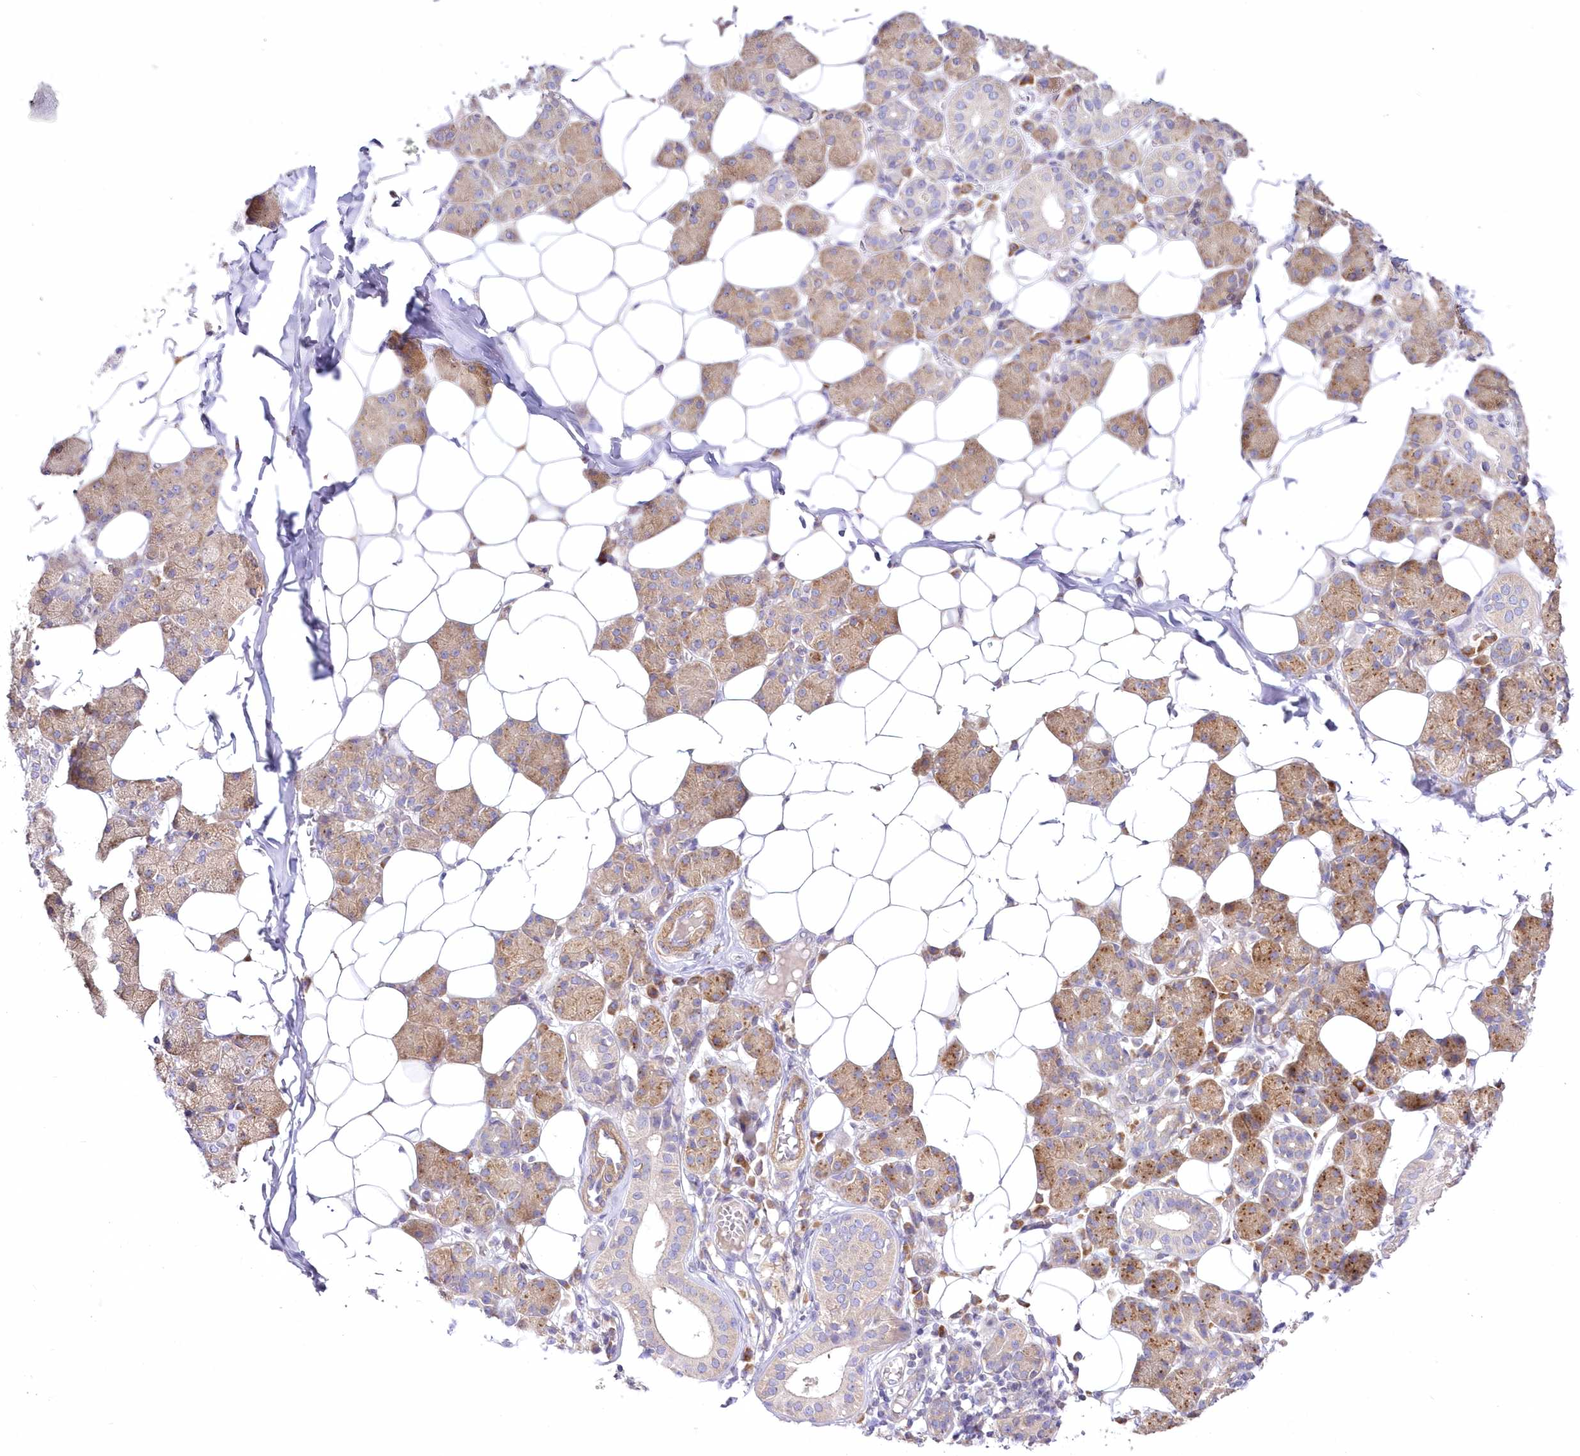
{"staining": {"intensity": "moderate", "quantity": ">75%", "location": "cytoplasmic/membranous"}, "tissue": "salivary gland", "cell_type": "Glandular cells", "image_type": "normal", "snomed": [{"axis": "morphology", "description": "Normal tissue, NOS"}, {"axis": "topography", "description": "Salivary gland"}], "caption": "Moderate cytoplasmic/membranous expression is appreciated in about >75% of glandular cells in benign salivary gland. Immunohistochemistry stains the protein in brown and the nuclei are stained blue.", "gene": "ARFGEF3", "patient": {"sex": "female", "age": 33}}